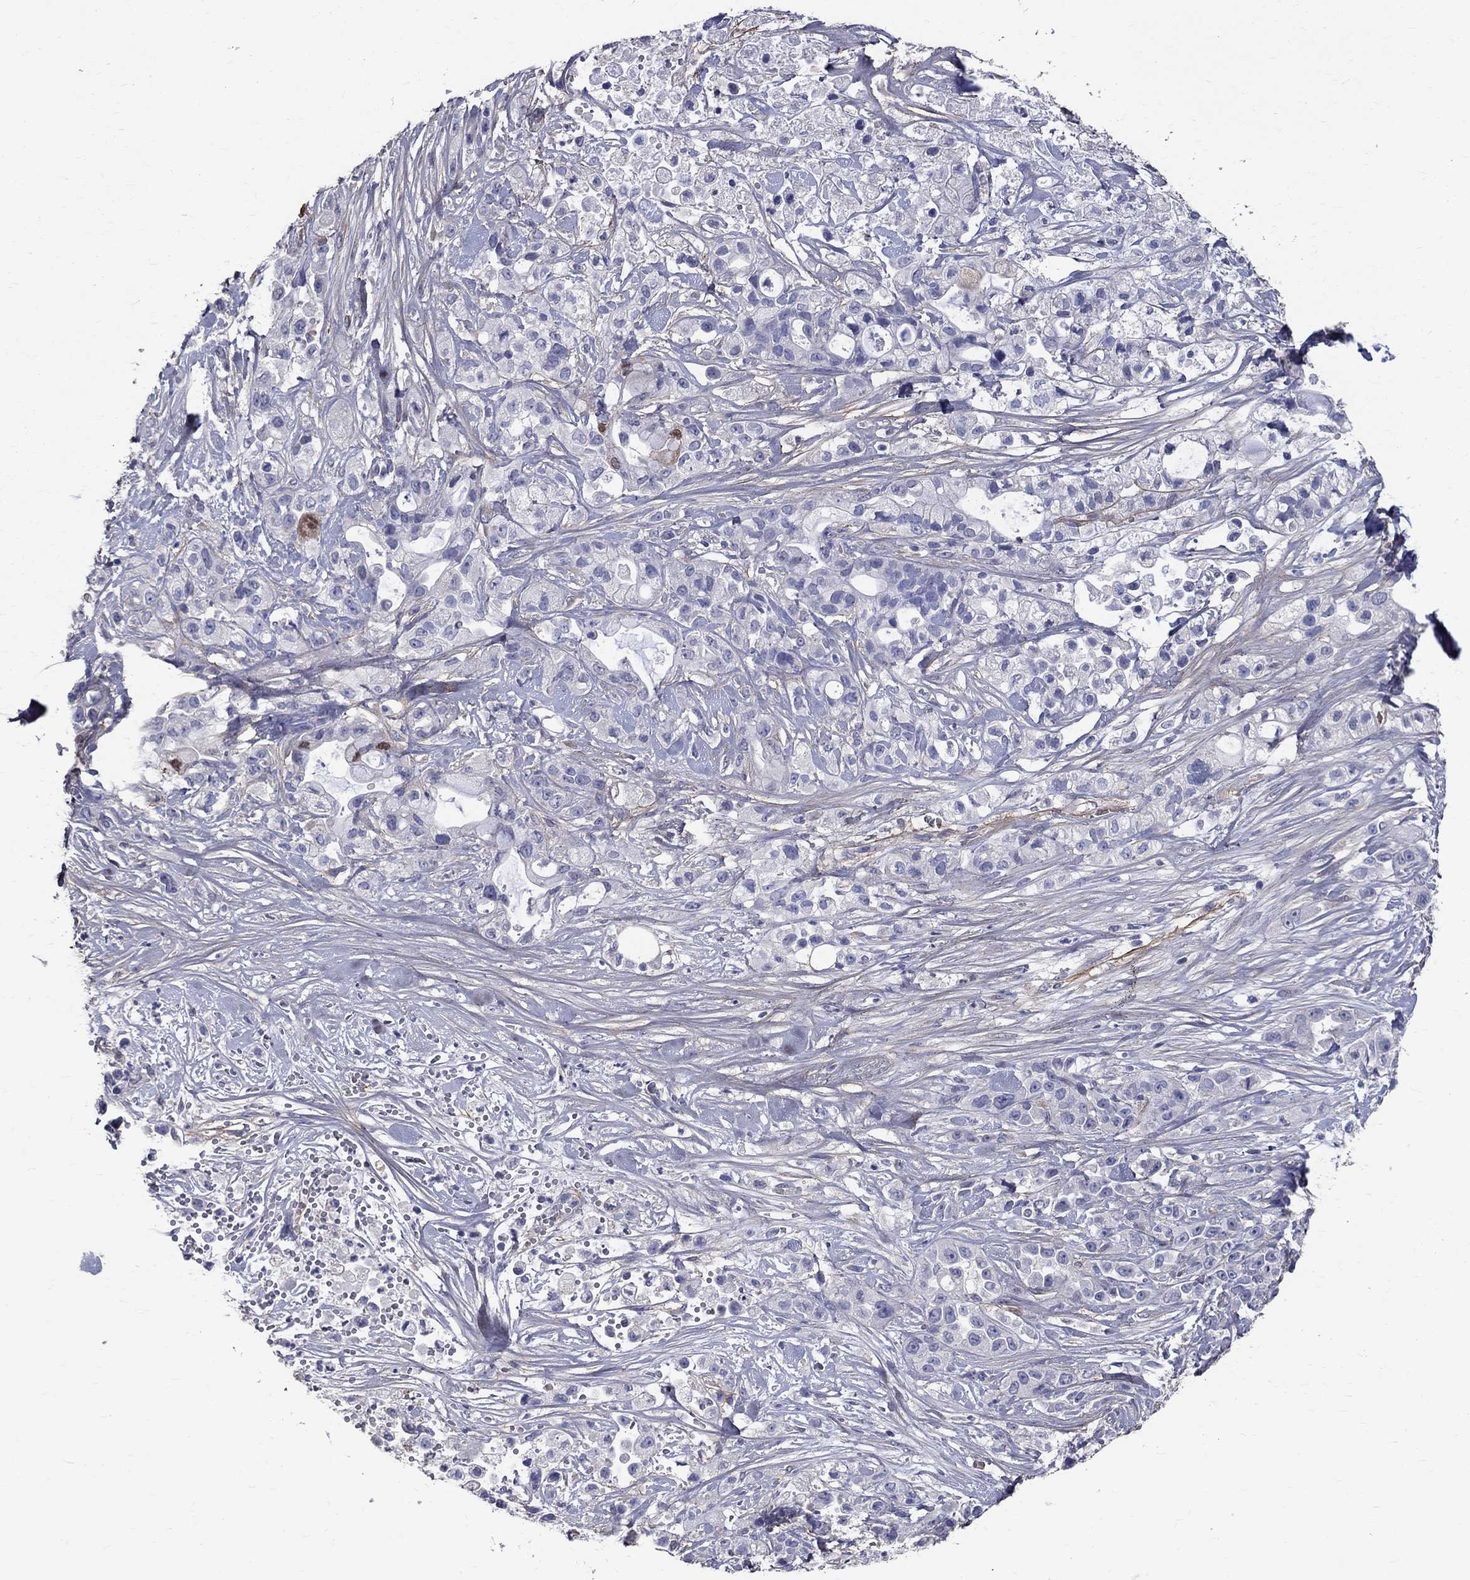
{"staining": {"intensity": "moderate", "quantity": "<25%", "location": "cytoplasmic/membranous"}, "tissue": "pancreatic cancer", "cell_type": "Tumor cells", "image_type": "cancer", "snomed": [{"axis": "morphology", "description": "Adenocarcinoma, NOS"}, {"axis": "topography", "description": "Pancreas"}], "caption": "Immunohistochemistry (IHC) of human adenocarcinoma (pancreatic) shows low levels of moderate cytoplasmic/membranous positivity in approximately <25% of tumor cells. (DAB IHC with brightfield microscopy, high magnification).", "gene": "ANXA10", "patient": {"sex": "male", "age": 44}}